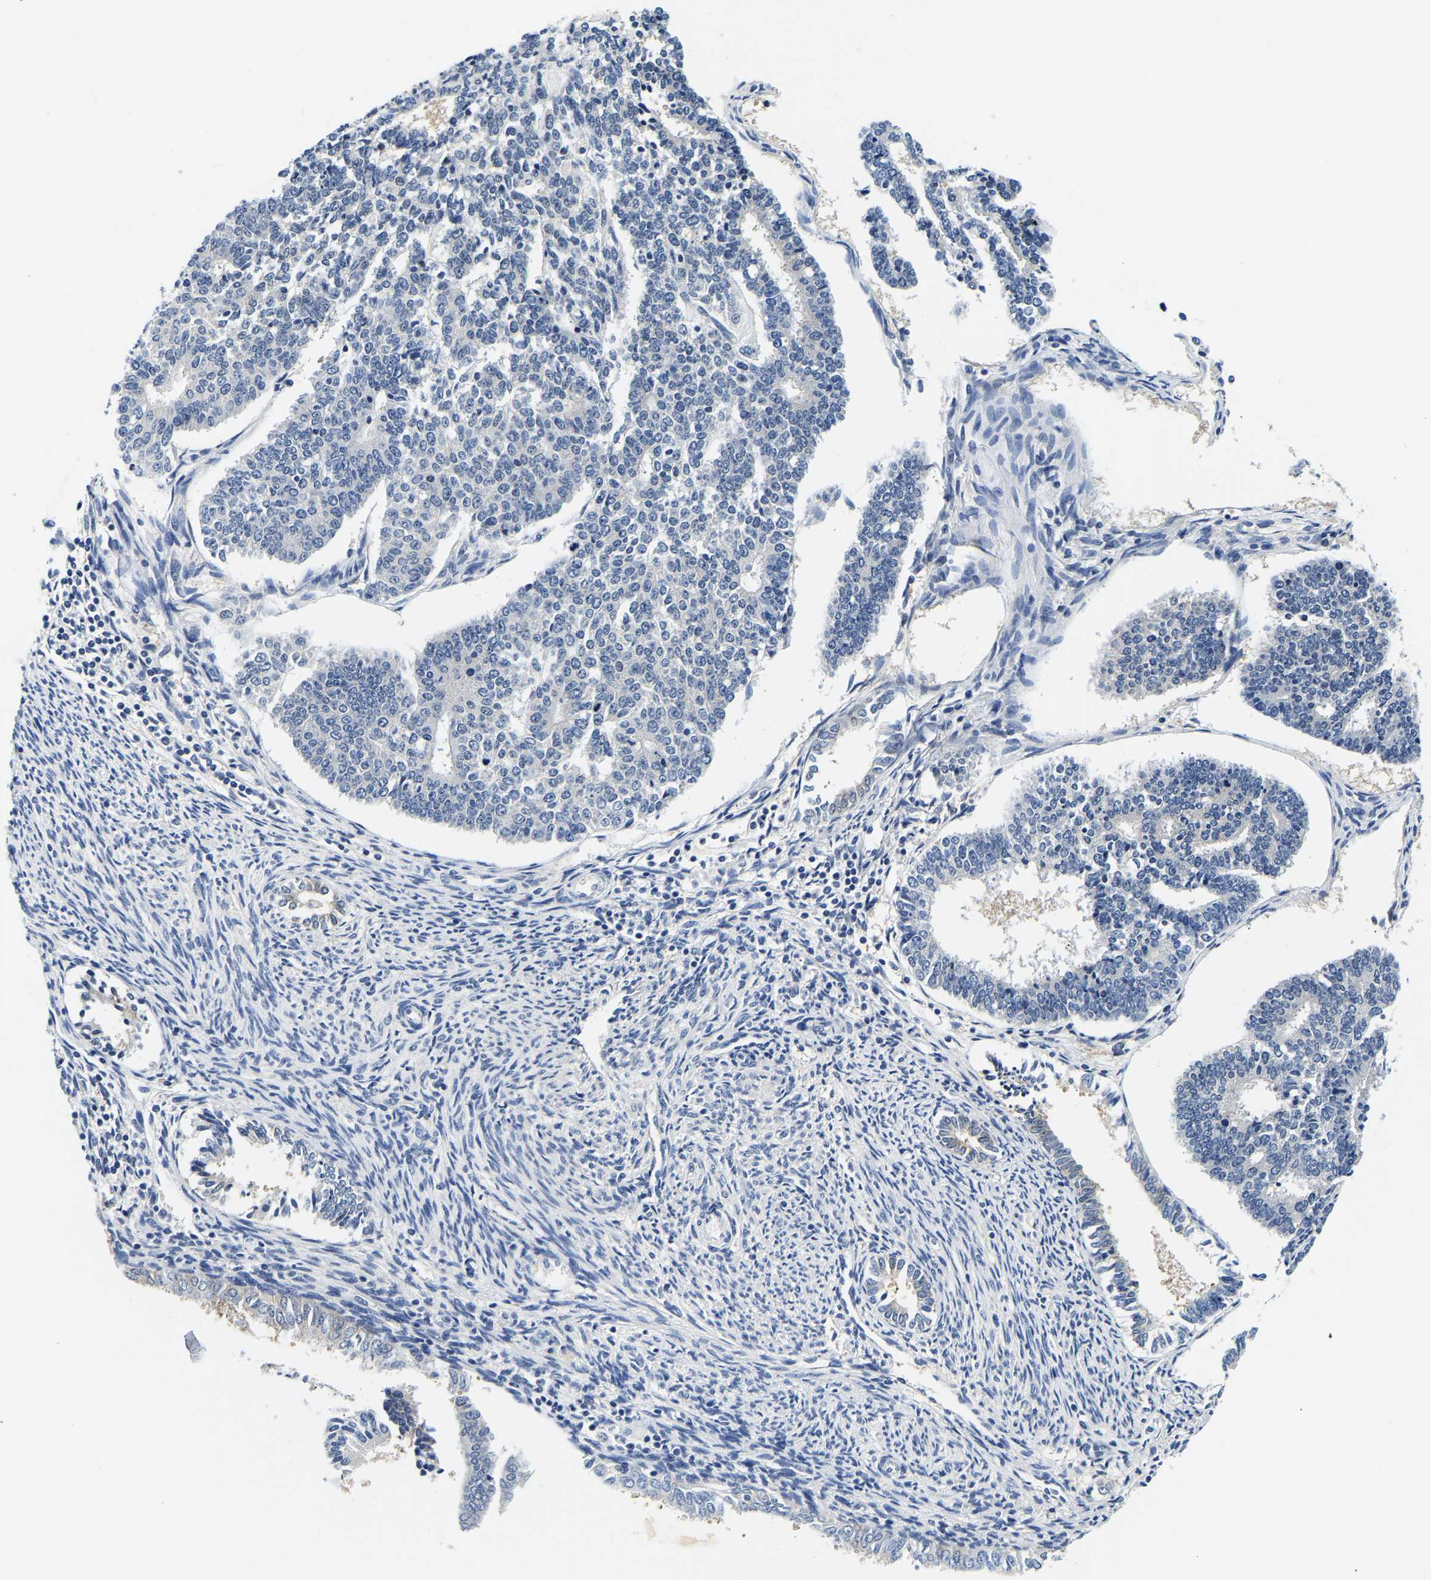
{"staining": {"intensity": "negative", "quantity": "none", "location": "none"}, "tissue": "endometrial cancer", "cell_type": "Tumor cells", "image_type": "cancer", "snomed": [{"axis": "morphology", "description": "Adenocarcinoma, NOS"}, {"axis": "topography", "description": "Endometrium"}], "caption": "This is an IHC image of endometrial cancer. There is no positivity in tumor cells.", "gene": "UCHL3", "patient": {"sex": "female", "age": 70}}